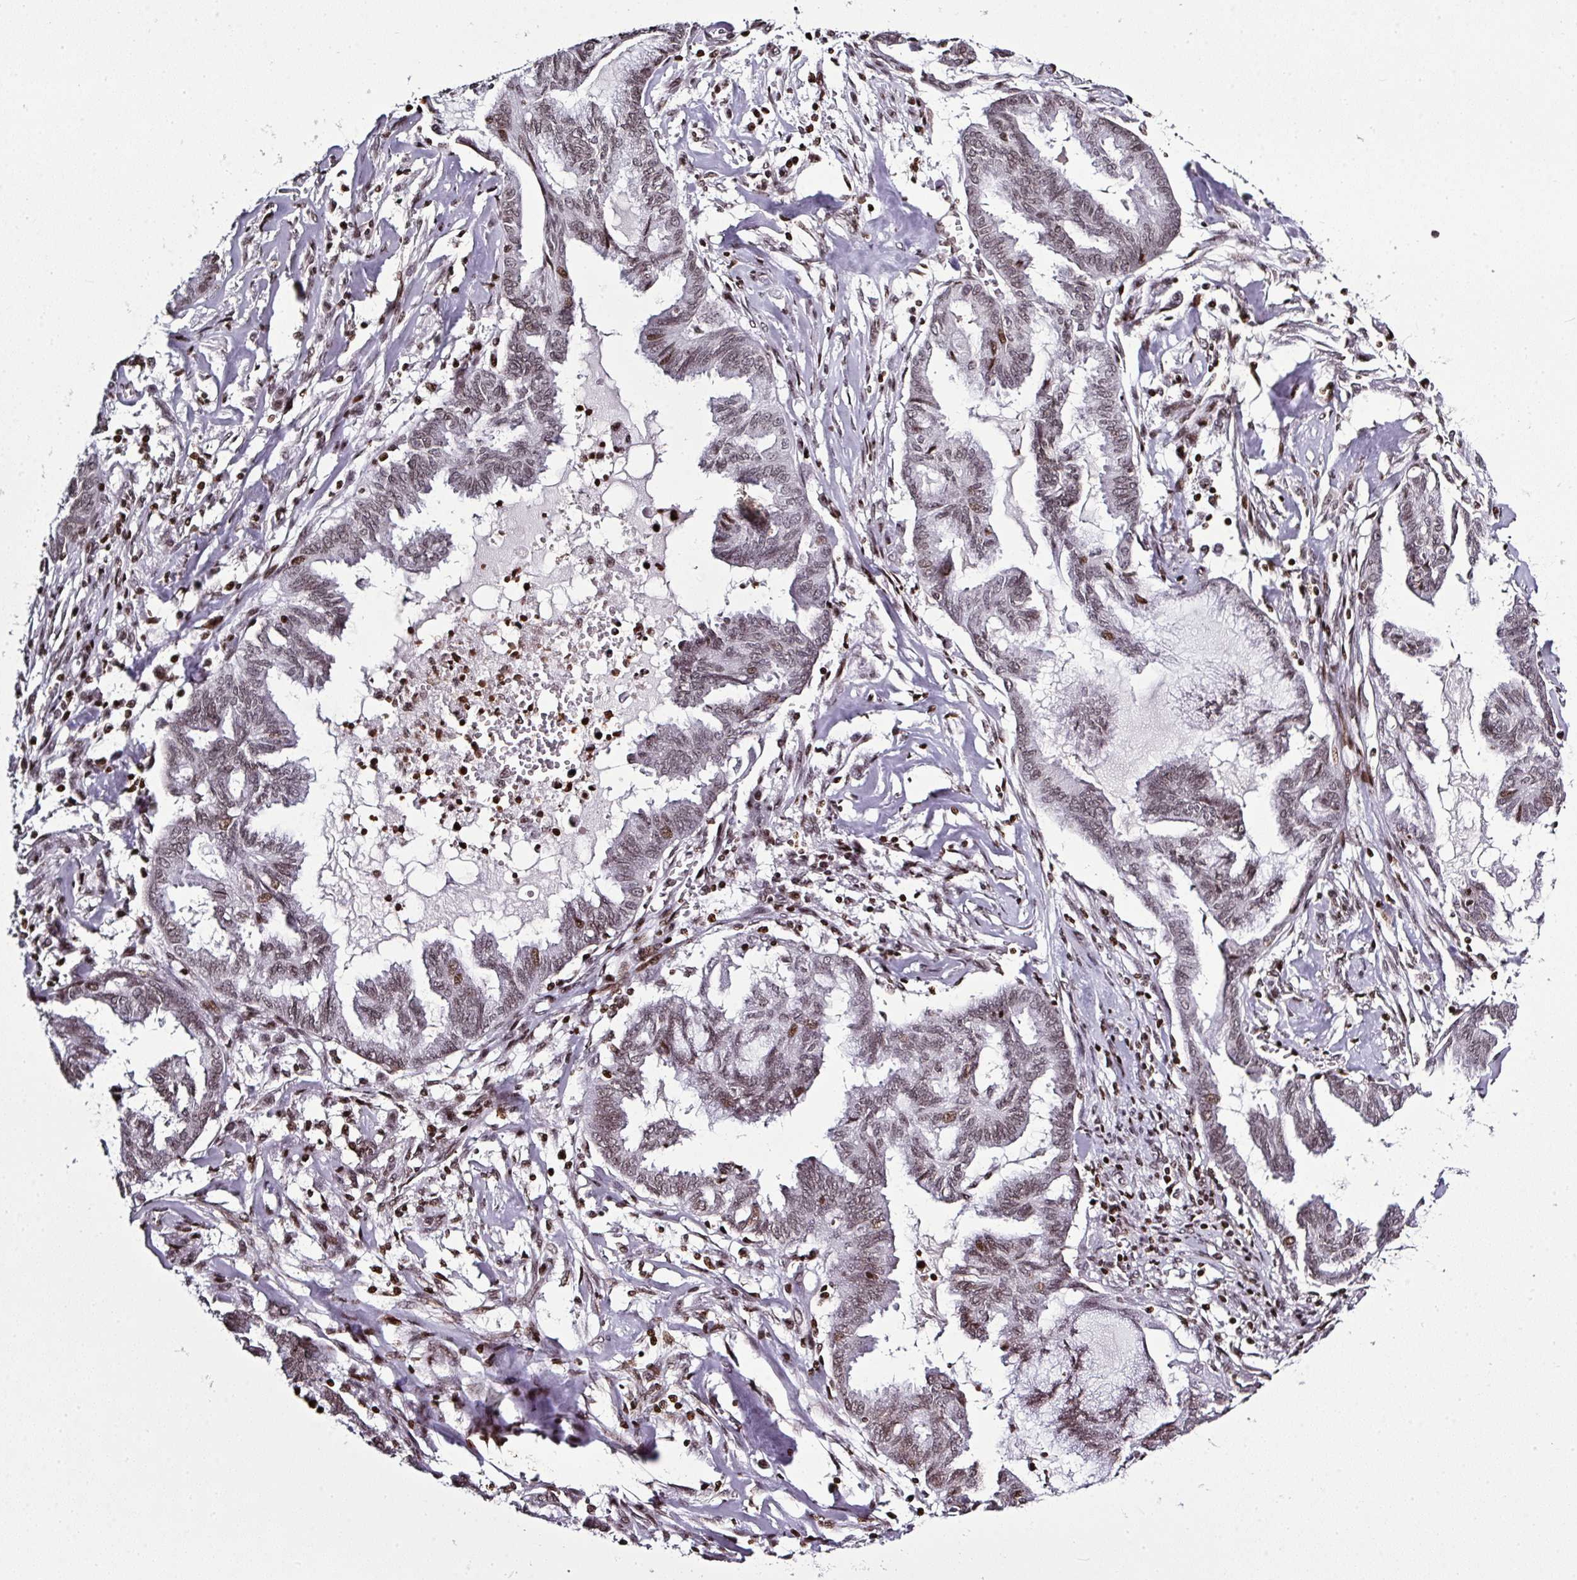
{"staining": {"intensity": "weak", "quantity": "25%-75%", "location": "nuclear"}, "tissue": "endometrial cancer", "cell_type": "Tumor cells", "image_type": "cancer", "snomed": [{"axis": "morphology", "description": "Adenocarcinoma, NOS"}, {"axis": "topography", "description": "Endometrium"}], "caption": "This histopathology image displays immunohistochemistry (IHC) staining of human endometrial cancer, with low weak nuclear positivity in about 25%-75% of tumor cells.", "gene": "RASL11A", "patient": {"sex": "female", "age": 86}}